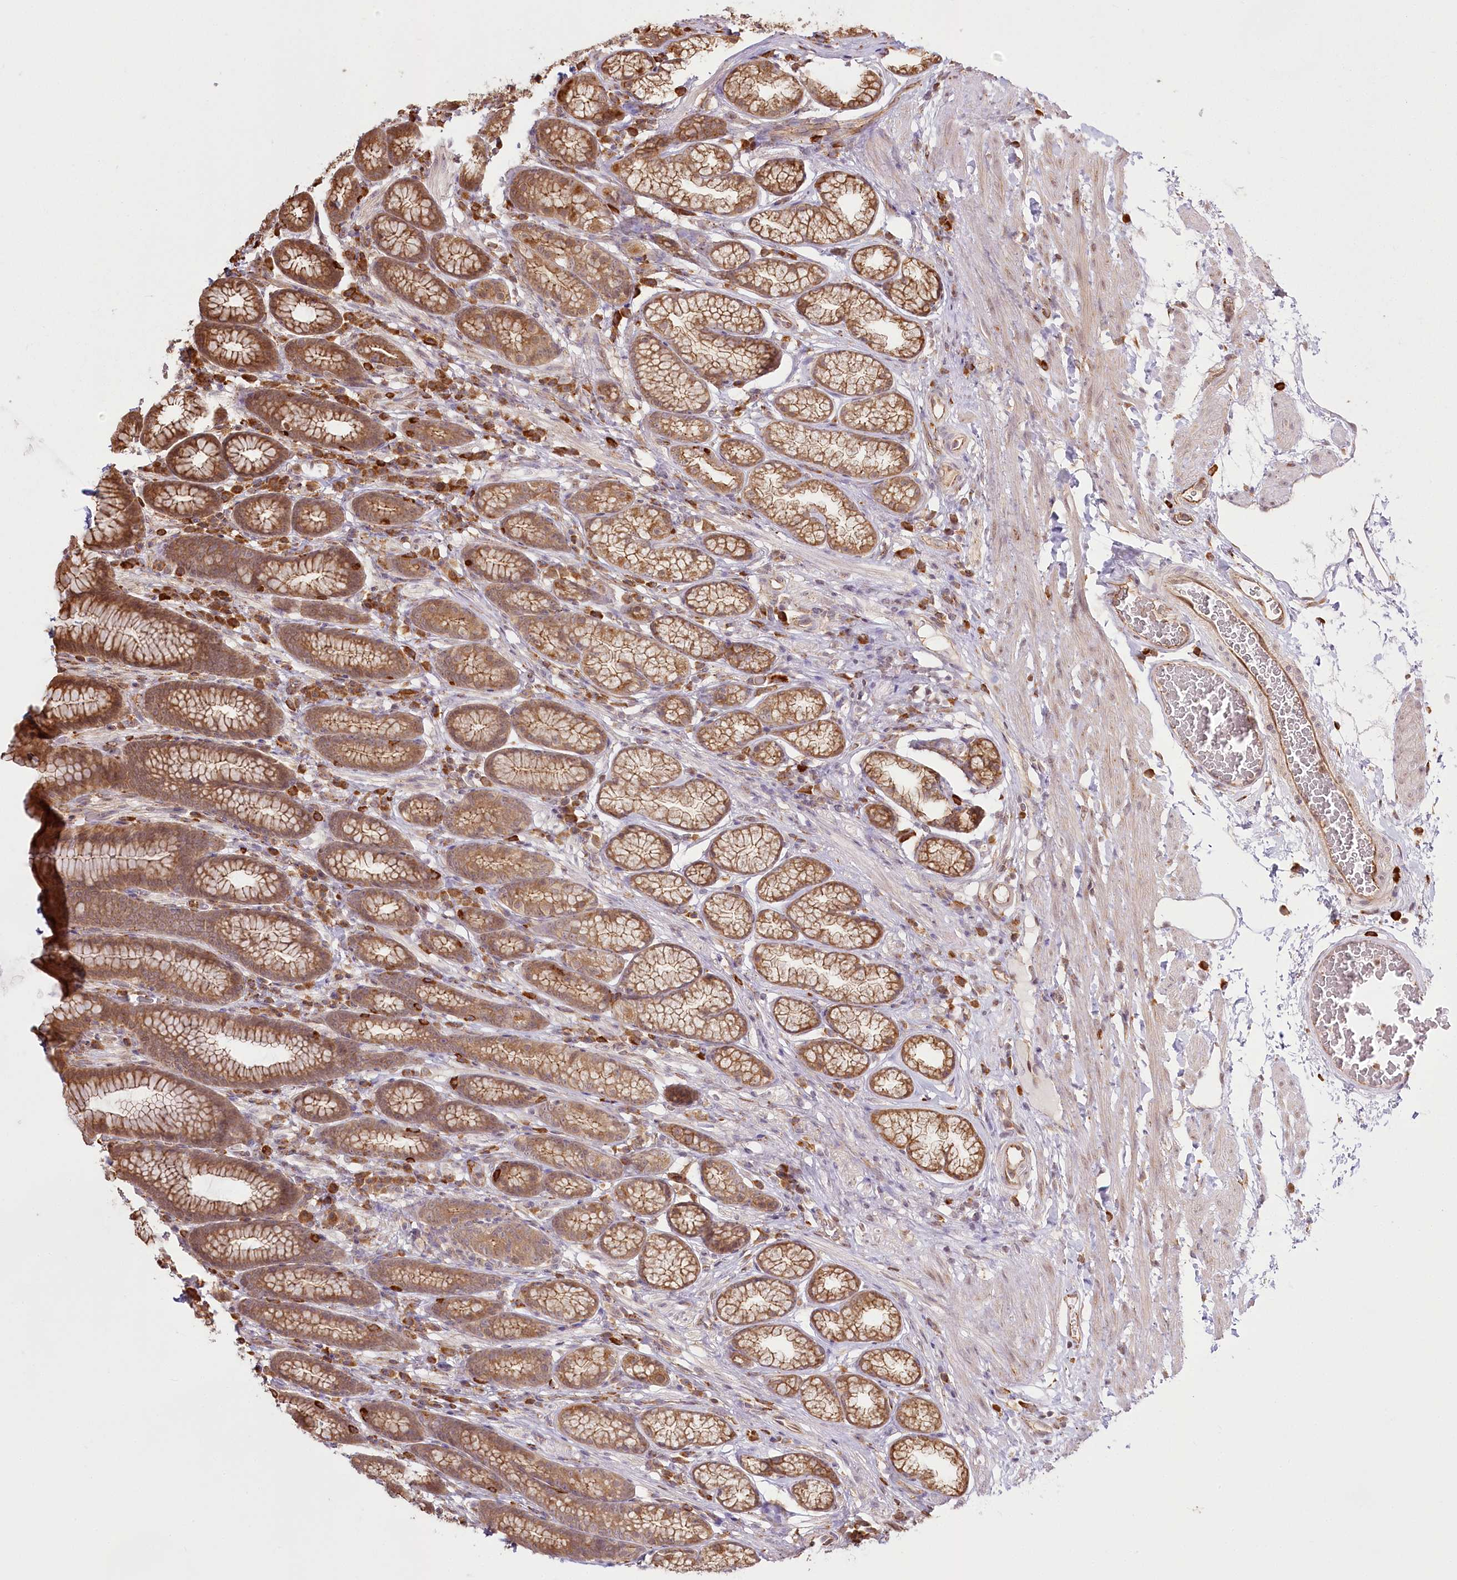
{"staining": {"intensity": "moderate", "quantity": ">75%", "location": "cytoplasmic/membranous"}, "tissue": "stomach", "cell_type": "Glandular cells", "image_type": "normal", "snomed": [{"axis": "morphology", "description": "Normal tissue, NOS"}, {"axis": "topography", "description": "Stomach"}], "caption": "Glandular cells demonstrate medium levels of moderate cytoplasmic/membranous positivity in about >75% of cells in normal stomach.", "gene": "FAM13A", "patient": {"sex": "male", "age": 42}}